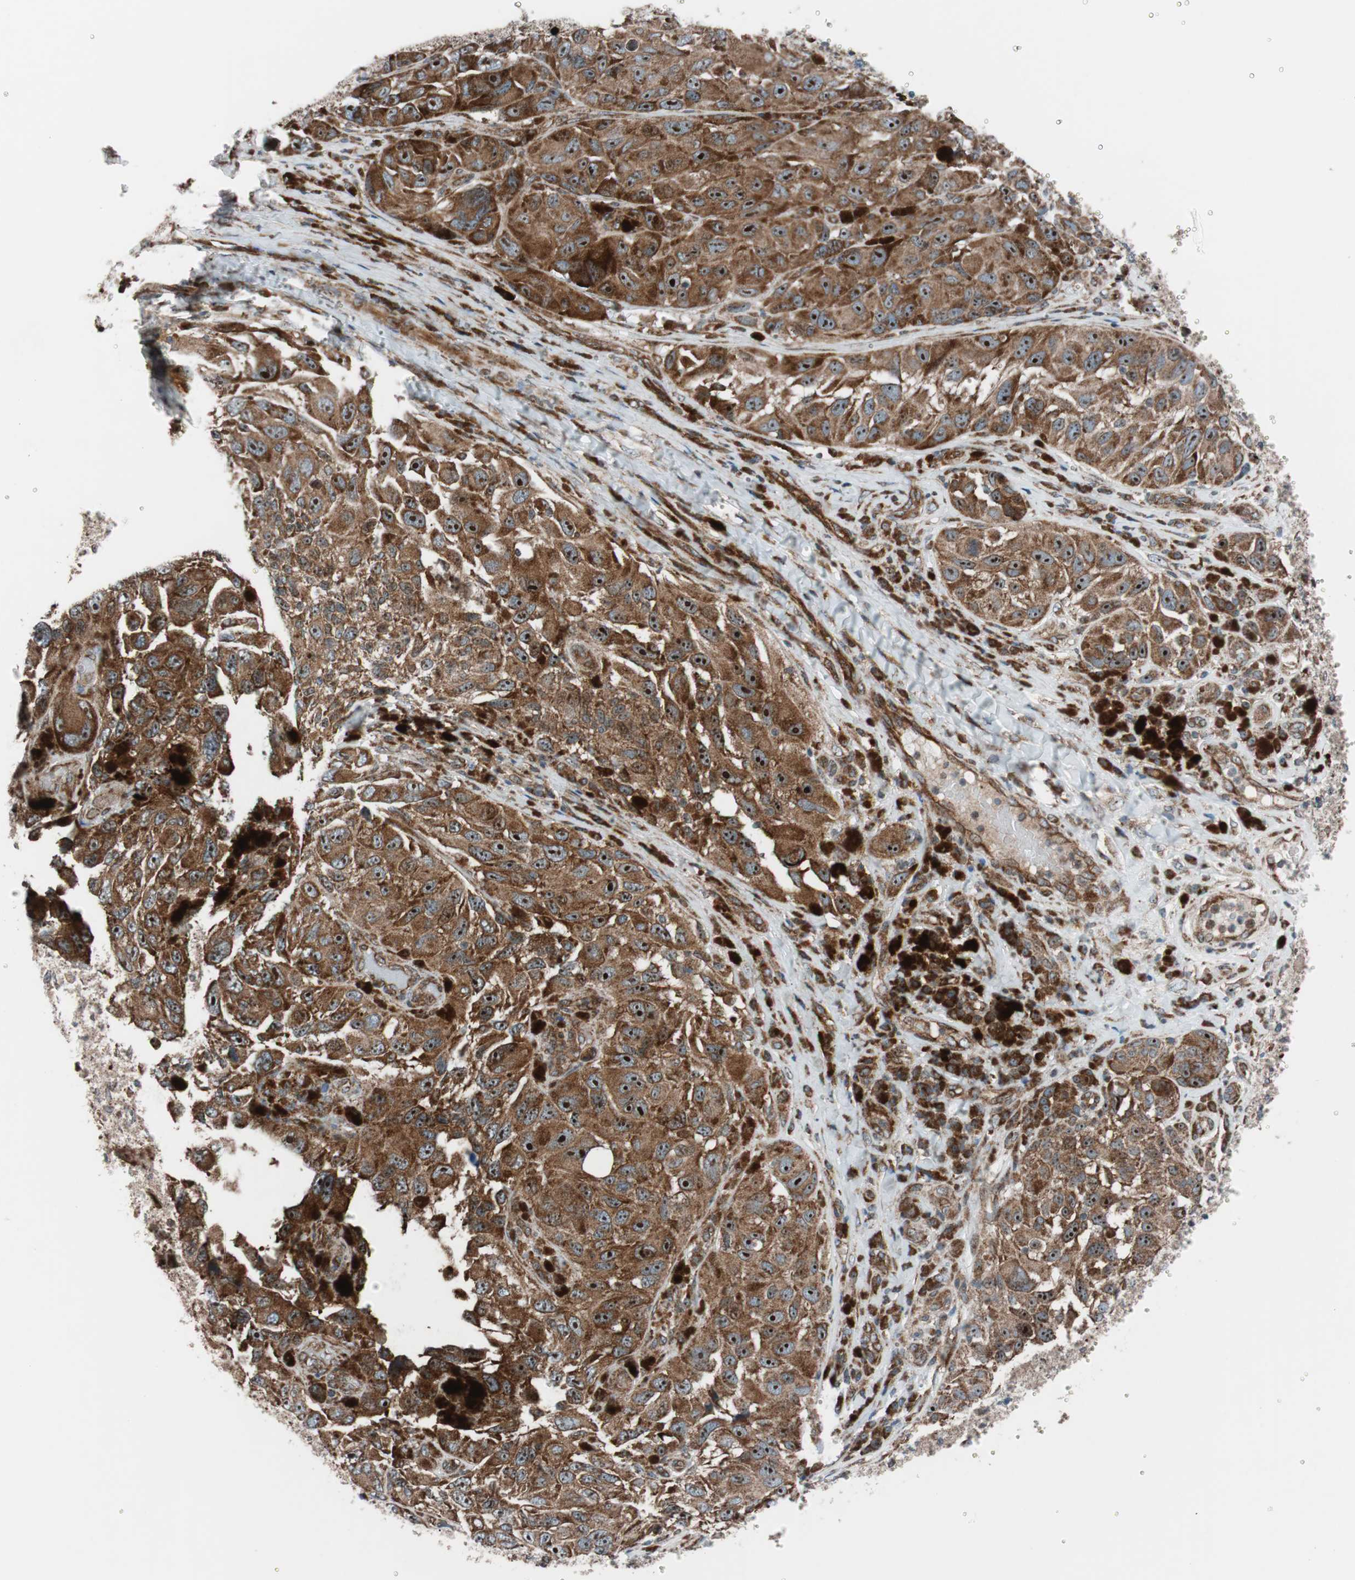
{"staining": {"intensity": "strong", "quantity": ">75%", "location": "cytoplasmic/membranous"}, "tissue": "melanoma", "cell_type": "Tumor cells", "image_type": "cancer", "snomed": [{"axis": "morphology", "description": "Malignant melanoma, NOS"}, {"axis": "topography", "description": "Skin"}], "caption": "High-power microscopy captured an IHC micrograph of melanoma, revealing strong cytoplasmic/membranous positivity in approximately >75% of tumor cells.", "gene": "CCL14", "patient": {"sex": "female", "age": 73}}